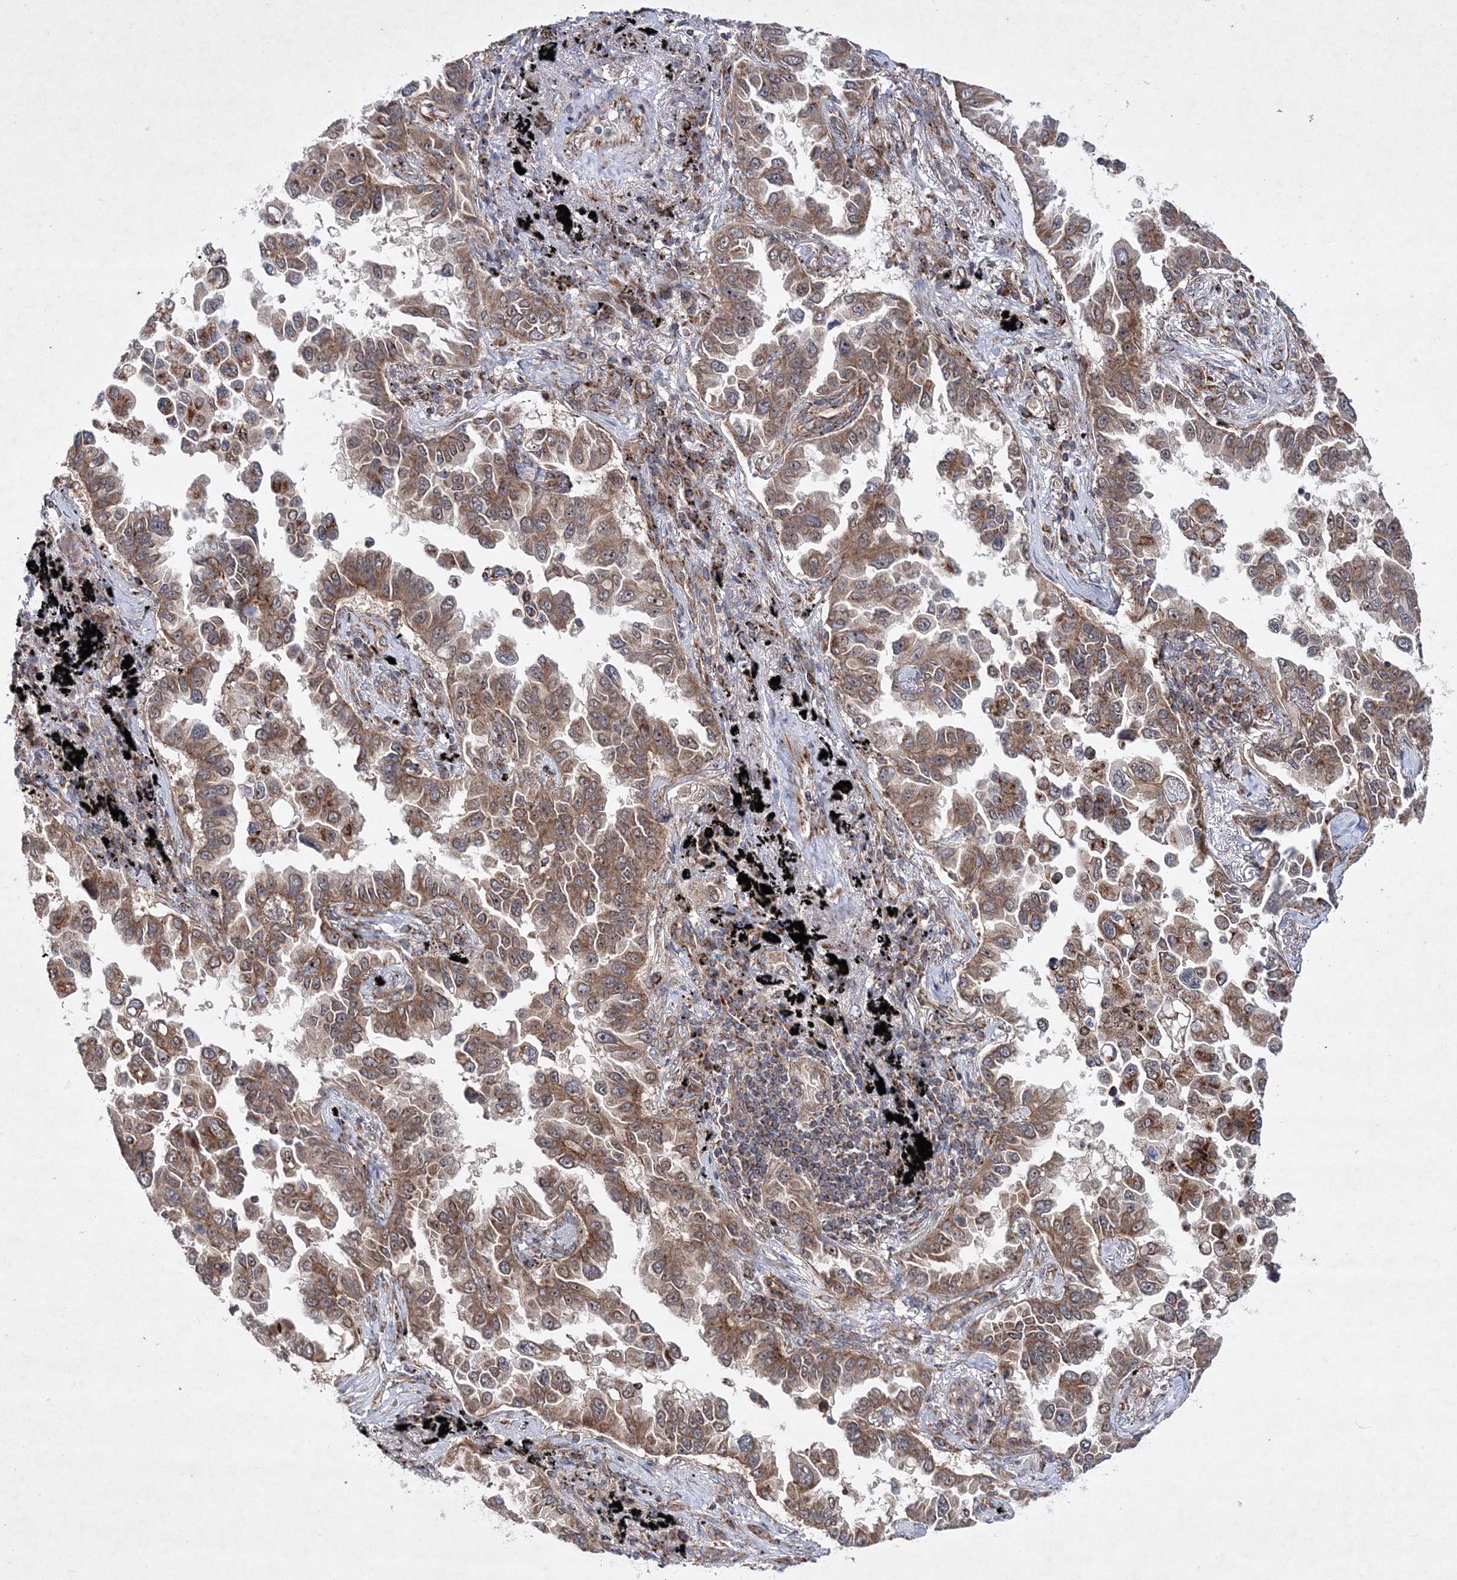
{"staining": {"intensity": "moderate", "quantity": ">75%", "location": "cytoplasmic/membranous"}, "tissue": "lung cancer", "cell_type": "Tumor cells", "image_type": "cancer", "snomed": [{"axis": "morphology", "description": "Adenocarcinoma, NOS"}, {"axis": "topography", "description": "Lung"}], "caption": "A medium amount of moderate cytoplasmic/membranous positivity is appreciated in approximately >75% of tumor cells in lung adenocarcinoma tissue.", "gene": "SCRN3", "patient": {"sex": "female", "age": 67}}